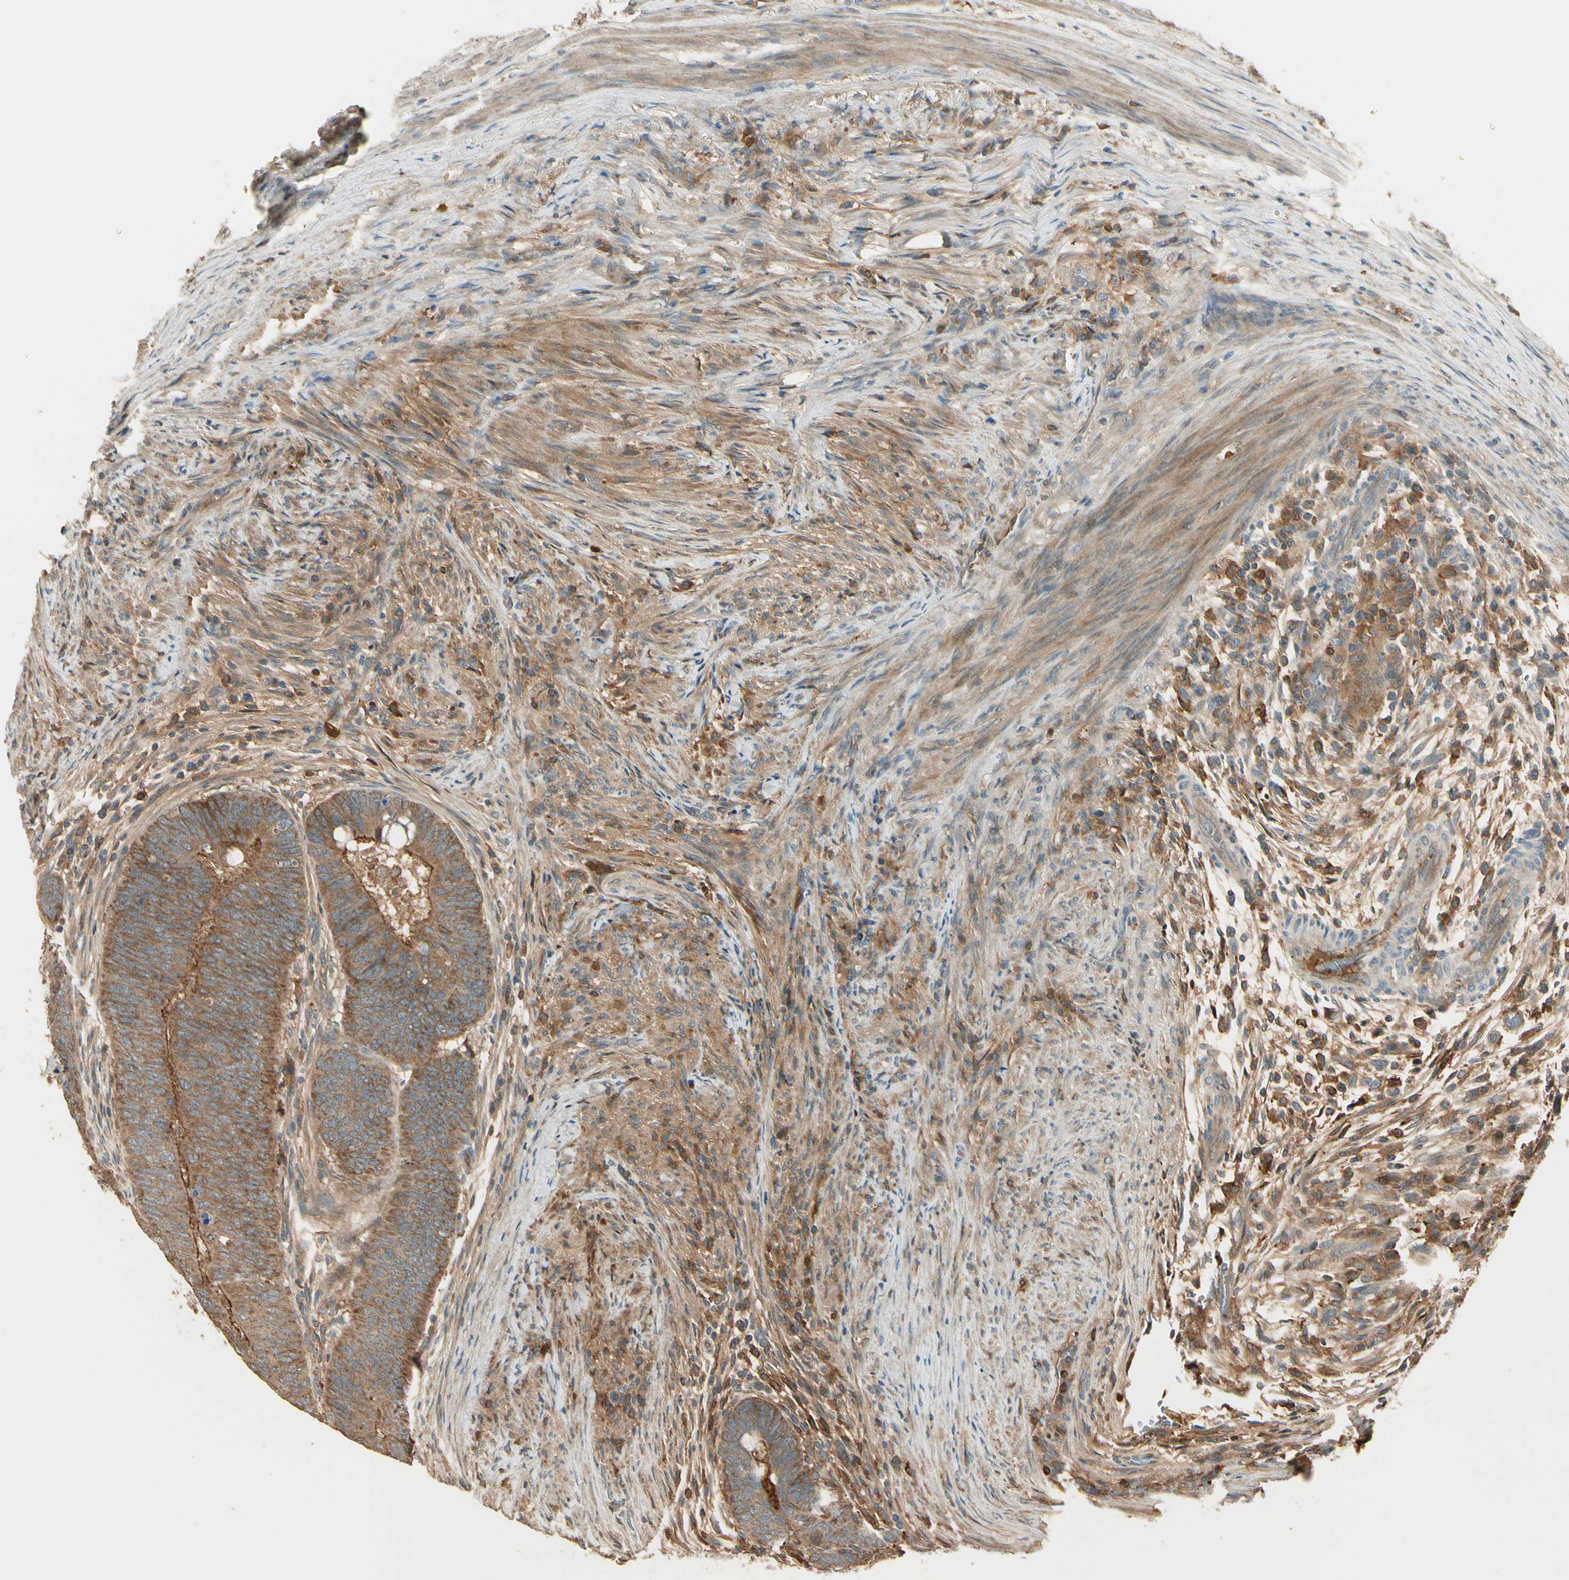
{"staining": {"intensity": "moderate", "quantity": ">75%", "location": "cytoplasmic/membranous"}, "tissue": "colorectal cancer", "cell_type": "Tumor cells", "image_type": "cancer", "snomed": [{"axis": "morphology", "description": "Normal tissue, NOS"}, {"axis": "morphology", "description": "Adenocarcinoma, NOS"}, {"axis": "topography", "description": "Rectum"}, {"axis": "topography", "description": "Peripheral nerve tissue"}], "caption": "This micrograph shows IHC staining of adenocarcinoma (colorectal), with medium moderate cytoplasmic/membranous positivity in approximately >75% of tumor cells.", "gene": "STX11", "patient": {"sex": "male", "age": 92}}